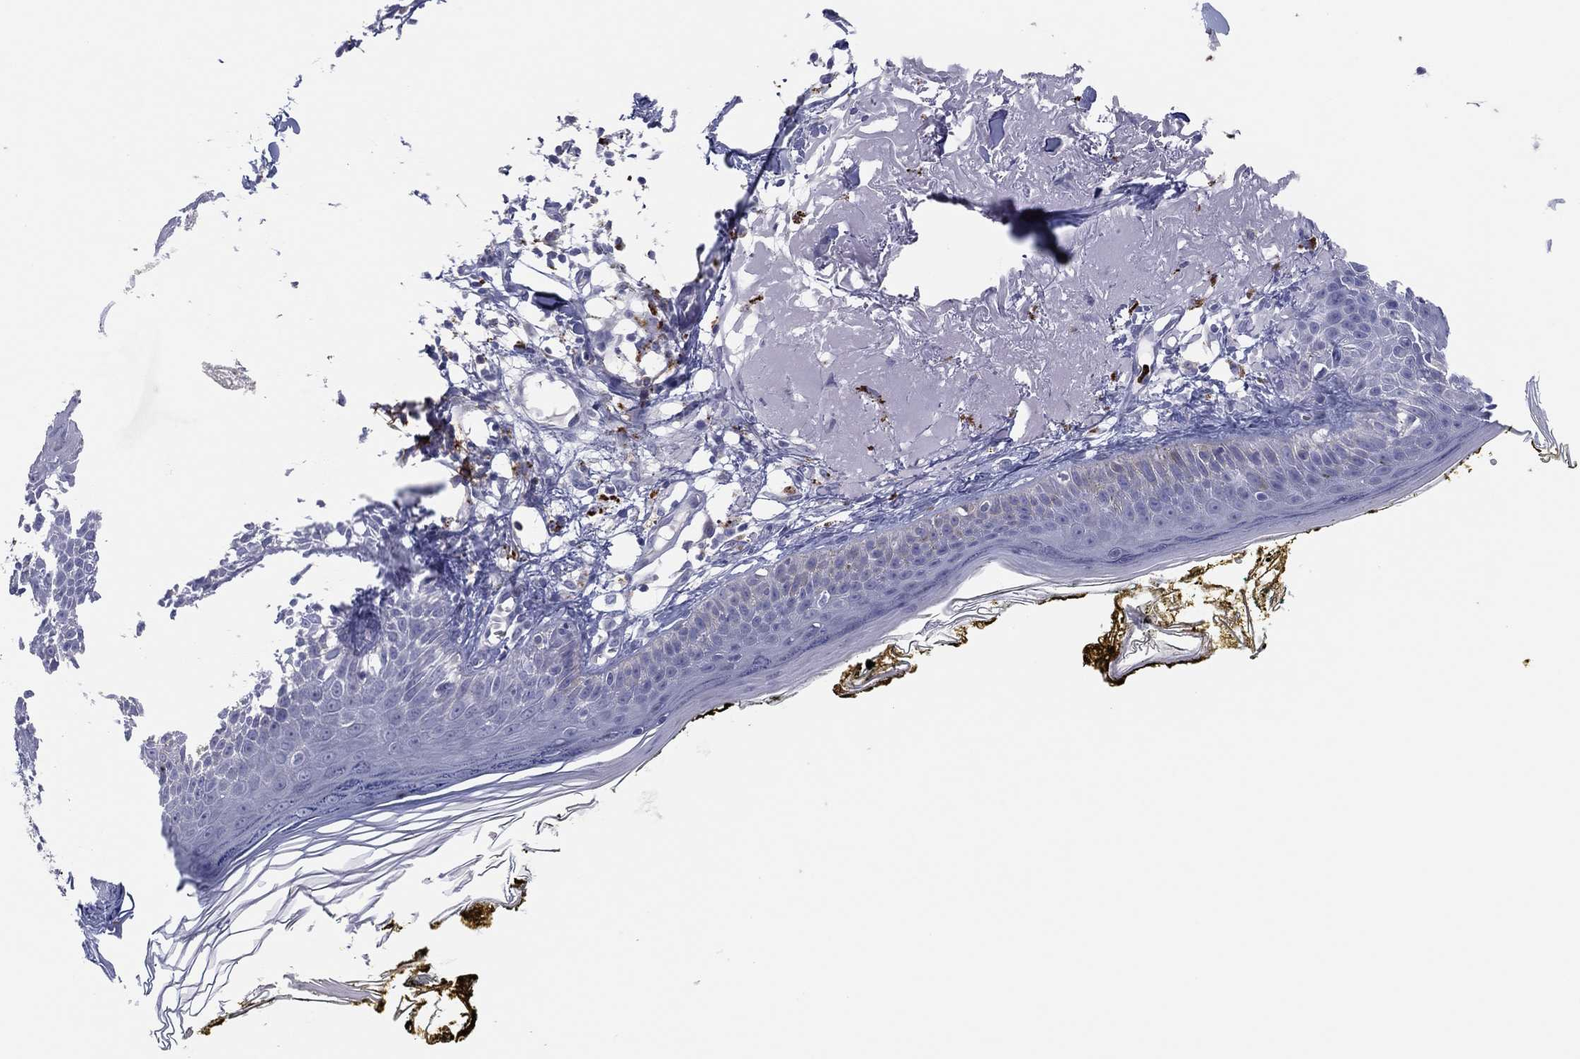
{"staining": {"intensity": "negative", "quantity": "none", "location": "none"}, "tissue": "skin", "cell_type": "Fibroblasts", "image_type": "normal", "snomed": [{"axis": "morphology", "description": "Normal tissue, NOS"}, {"axis": "topography", "description": "Skin"}], "caption": "Human skin stained for a protein using immunohistochemistry reveals no positivity in fibroblasts.", "gene": "PLAC8", "patient": {"sex": "male", "age": 76}}